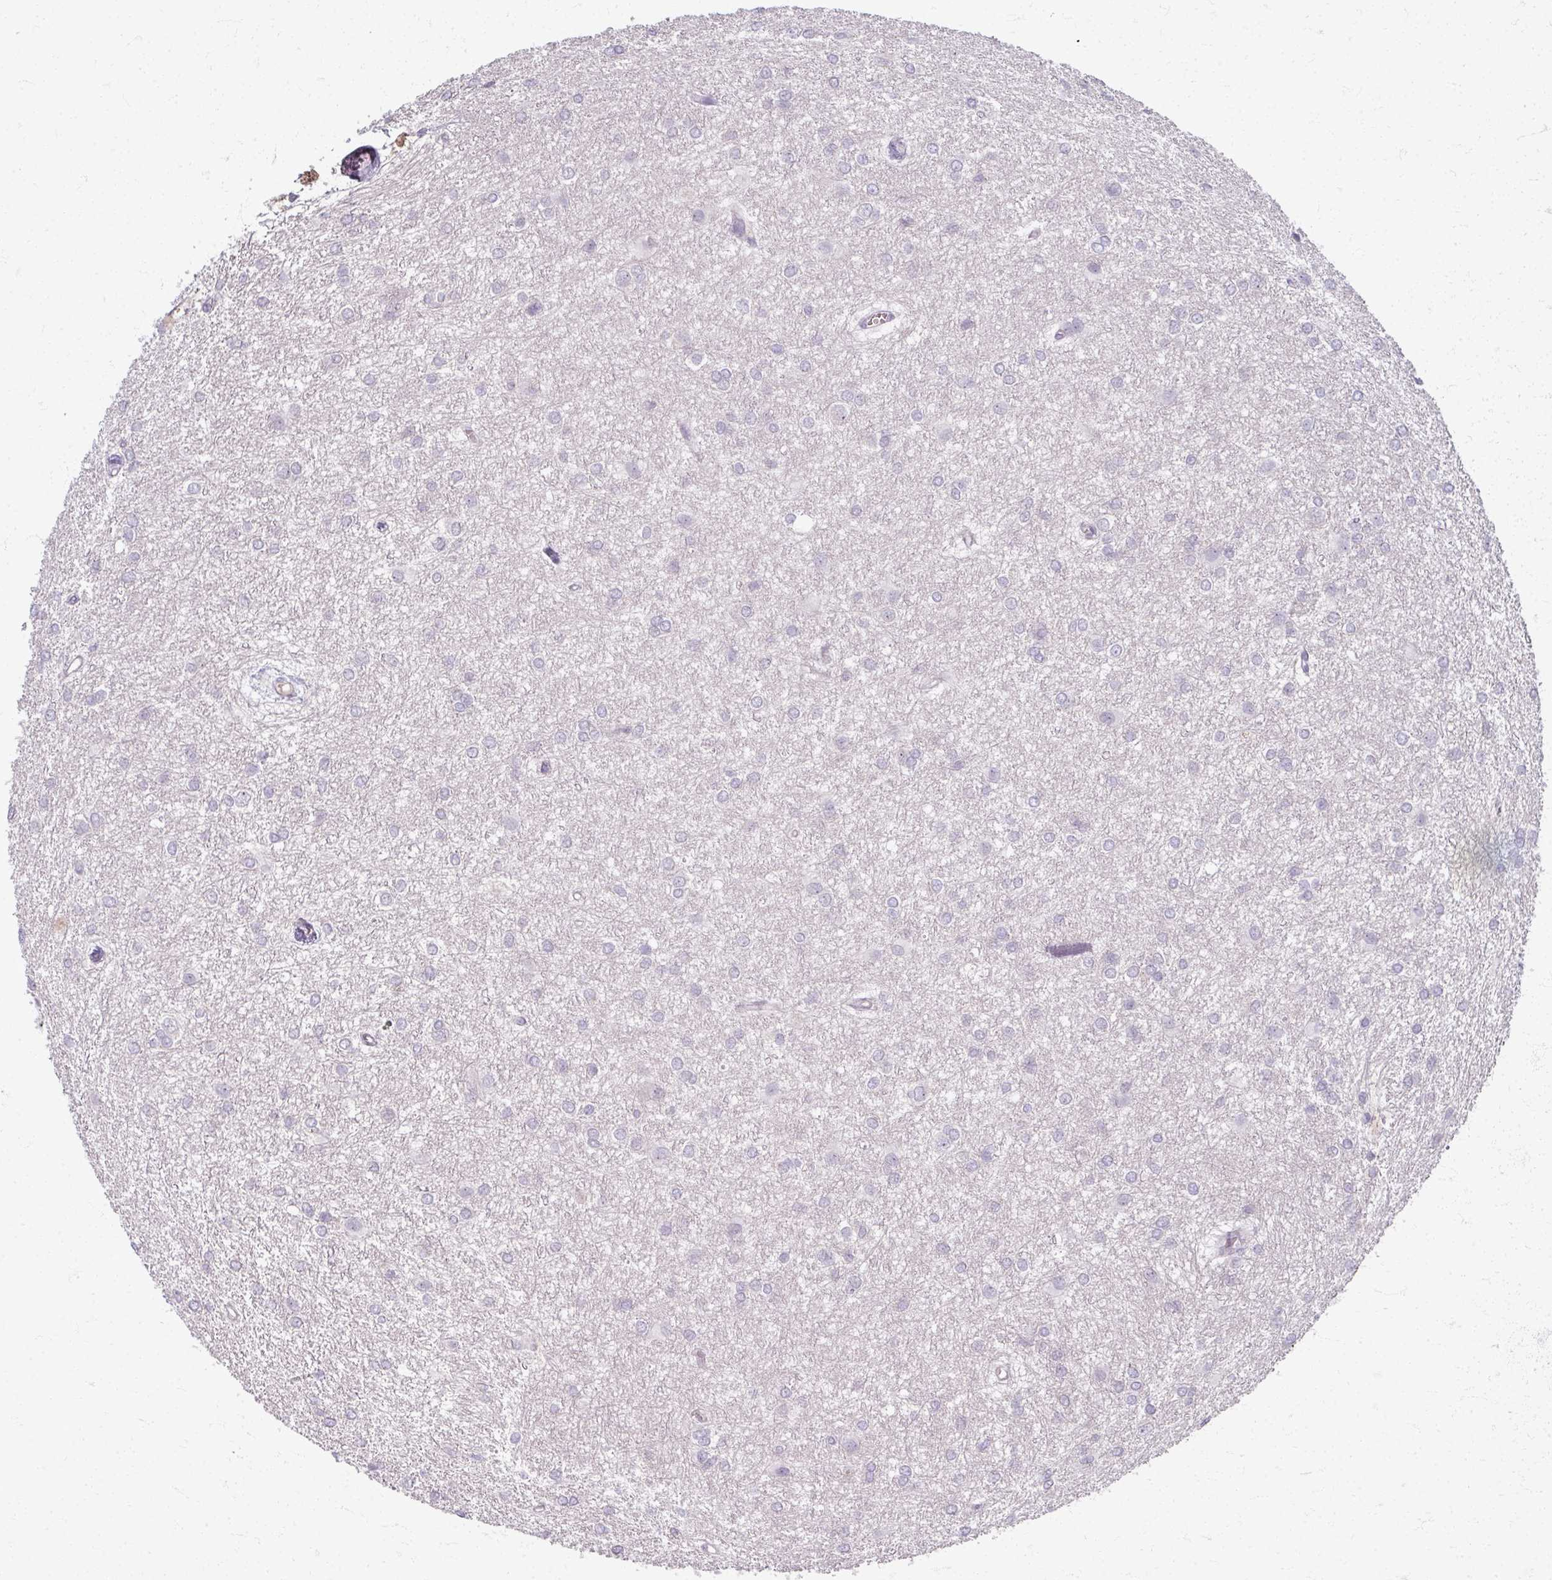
{"staining": {"intensity": "negative", "quantity": "none", "location": "none"}, "tissue": "glioma", "cell_type": "Tumor cells", "image_type": "cancer", "snomed": [{"axis": "morphology", "description": "Glioma, malignant, High grade"}, {"axis": "topography", "description": "Brain"}], "caption": "Immunohistochemistry photomicrograph of neoplastic tissue: malignant glioma (high-grade) stained with DAB (3,3'-diaminobenzidine) reveals no significant protein positivity in tumor cells.", "gene": "TTLL7", "patient": {"sex": "female", "age": 50}}